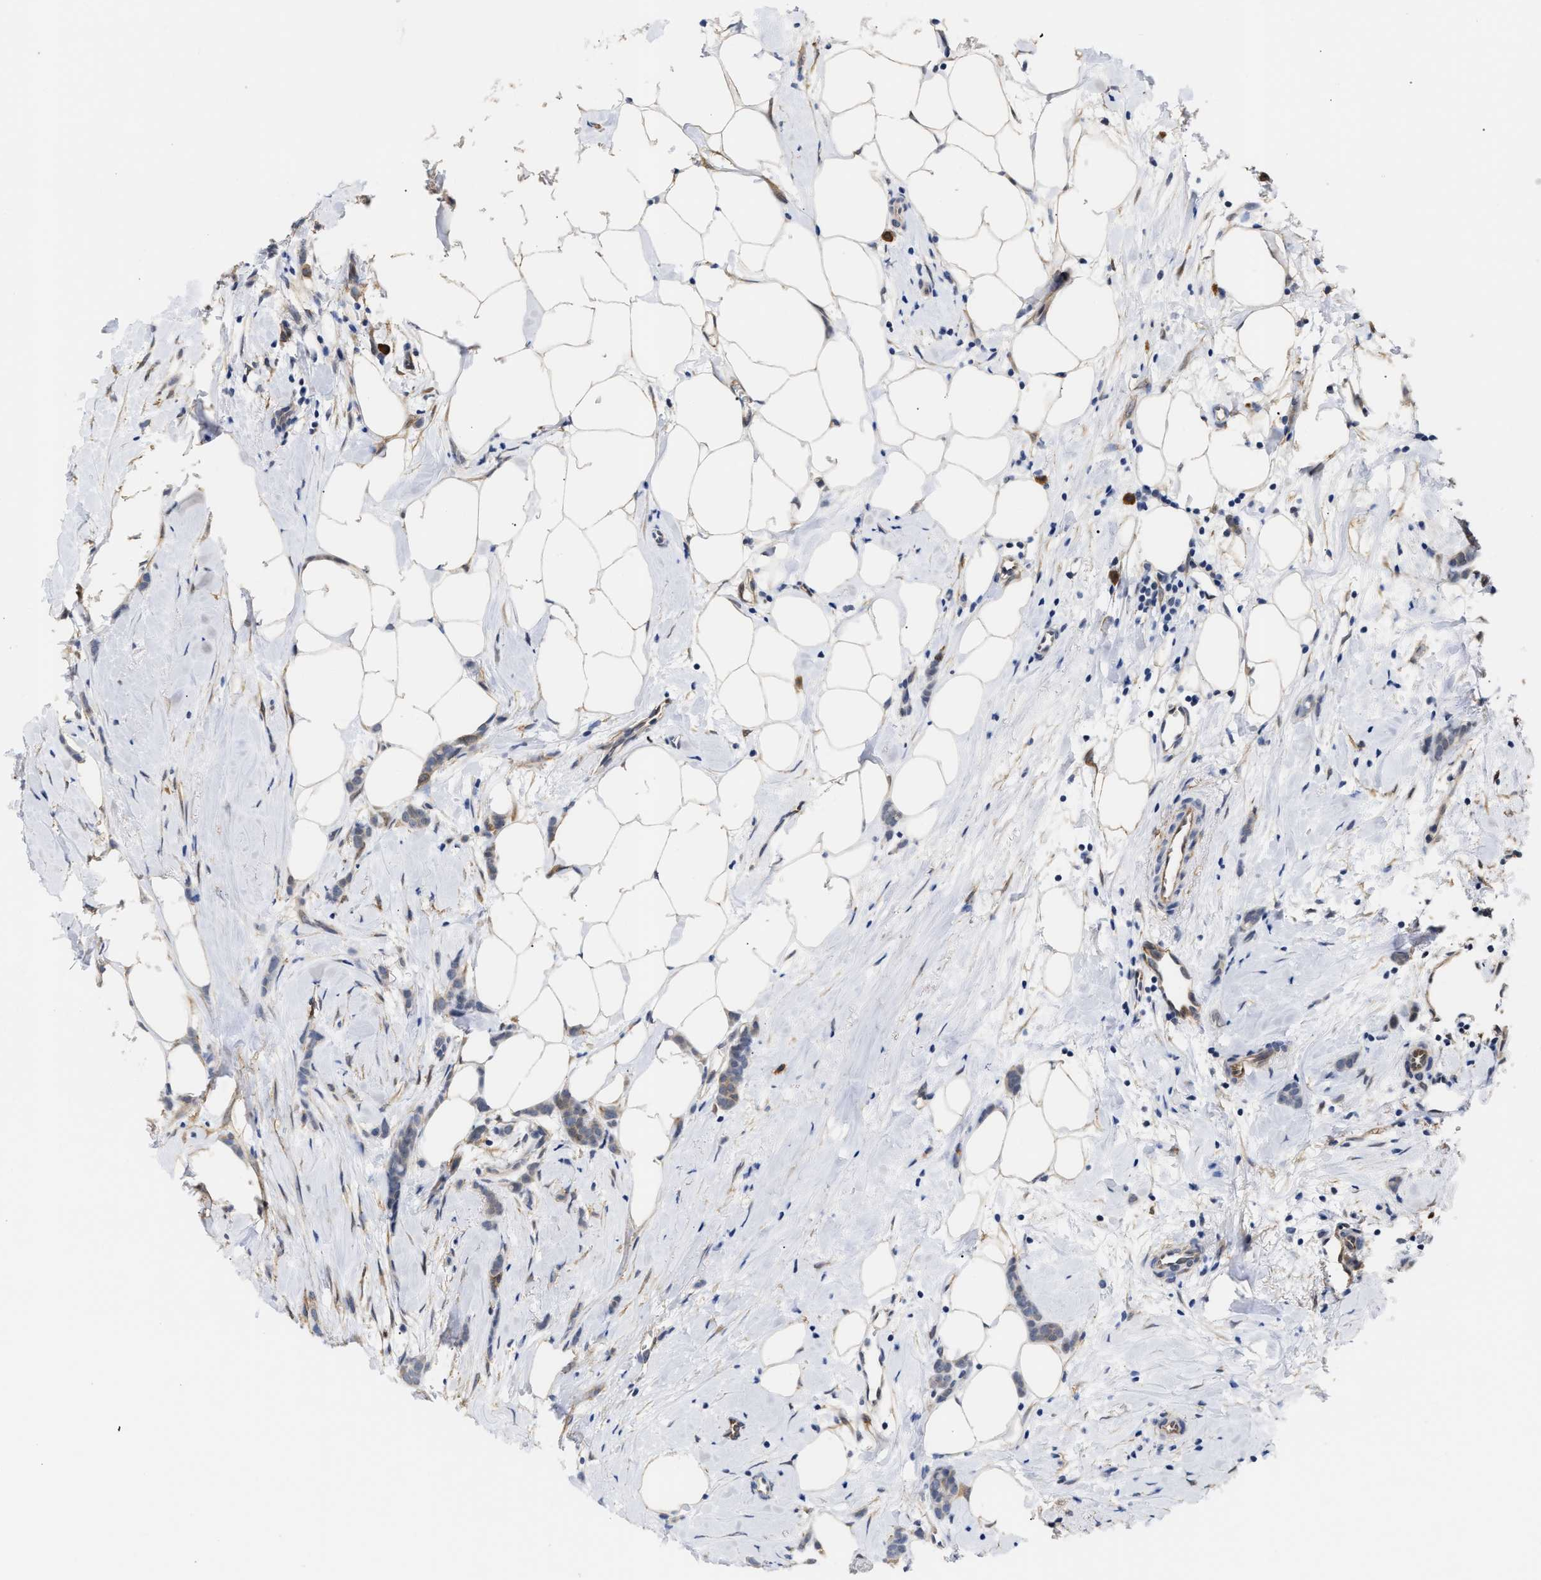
{"staining": {"intensity": "weak", "quantity": "<25%", "location": "cytoplasmic/membranous"}, "tissue": "breast cancer", "cell_type": "Tumor cells", "image_type": "cancer", "snomed": [{"axis": "morphology", "description": "Lobular carcinoma, in situ"}, {"axis": "morphology", "description": "Lobular carcinoma"}, {"axis": "topography", "description": "Breast"}], "caption": "This is a image of immunohistochemistry (IHC) staining of breast lobular carcinoma, which shows no positivity in tumor cells.", "gene": "AHNAK2", "patient": {"sex": "female", "age": 41}}